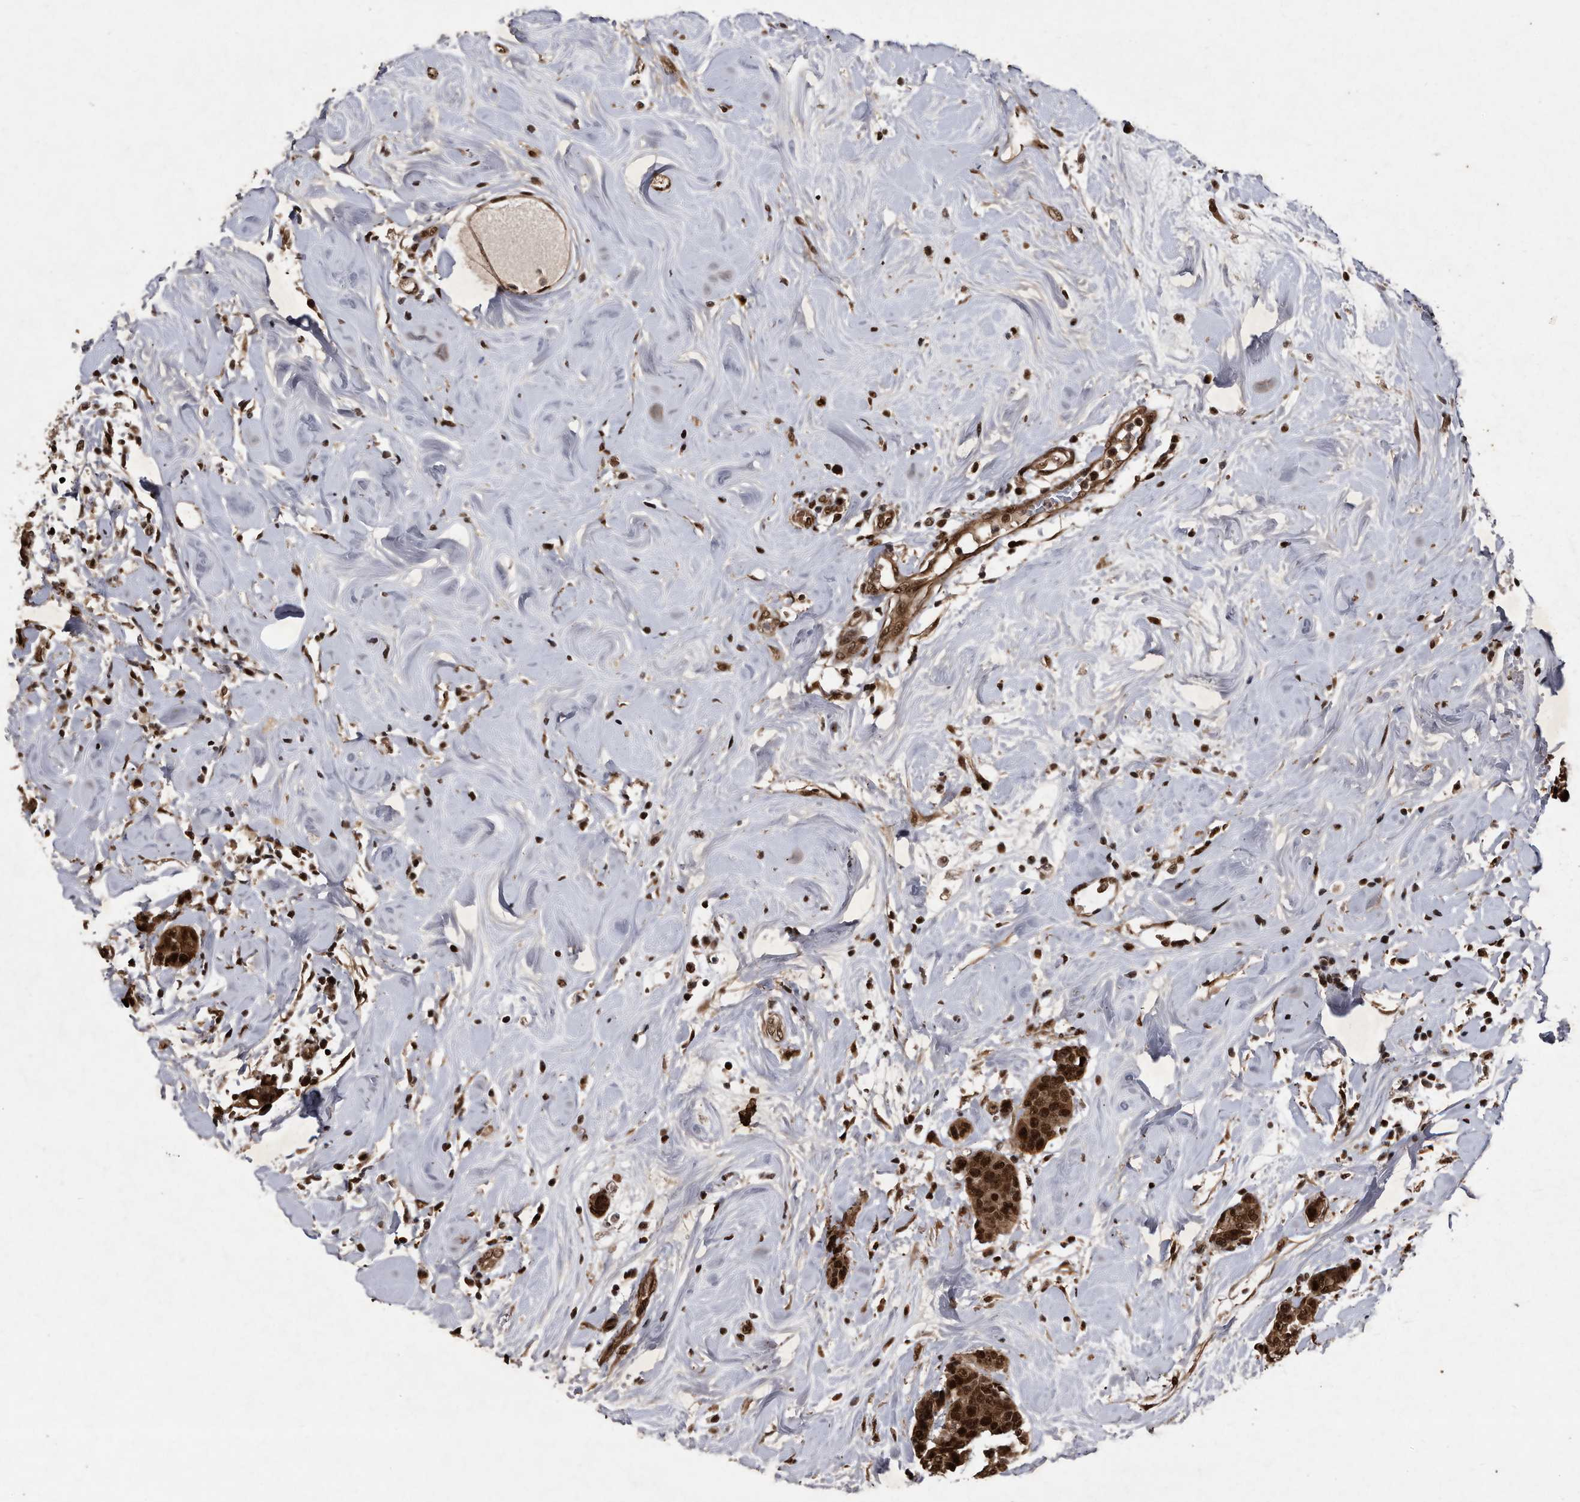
{"staining": {"intensity": "strong", "quantity": ">75%", "location": "cytoplasmic/membranous,nuclear"}, "tissue": "breast cancer", "cell_type": "Tumor cells", "image_type": "cancer", "snomed": [{"axis": "morphology", "description": "Normal tissue, NOS"}, {"axis": "morphology", "description": "Duct carcinoma"}, {"axis": "topography", "description": "Breast"}], "caption": "Breast infiltrating ductal carcinoma tissue exhibits strong cytoplasmic/membranous and nuclear positivity in about >75% of tumor cells, visualized by immunohistochemistry.", "gene": "RAD23B", "patient": {"sex": "female", "age": 40}}